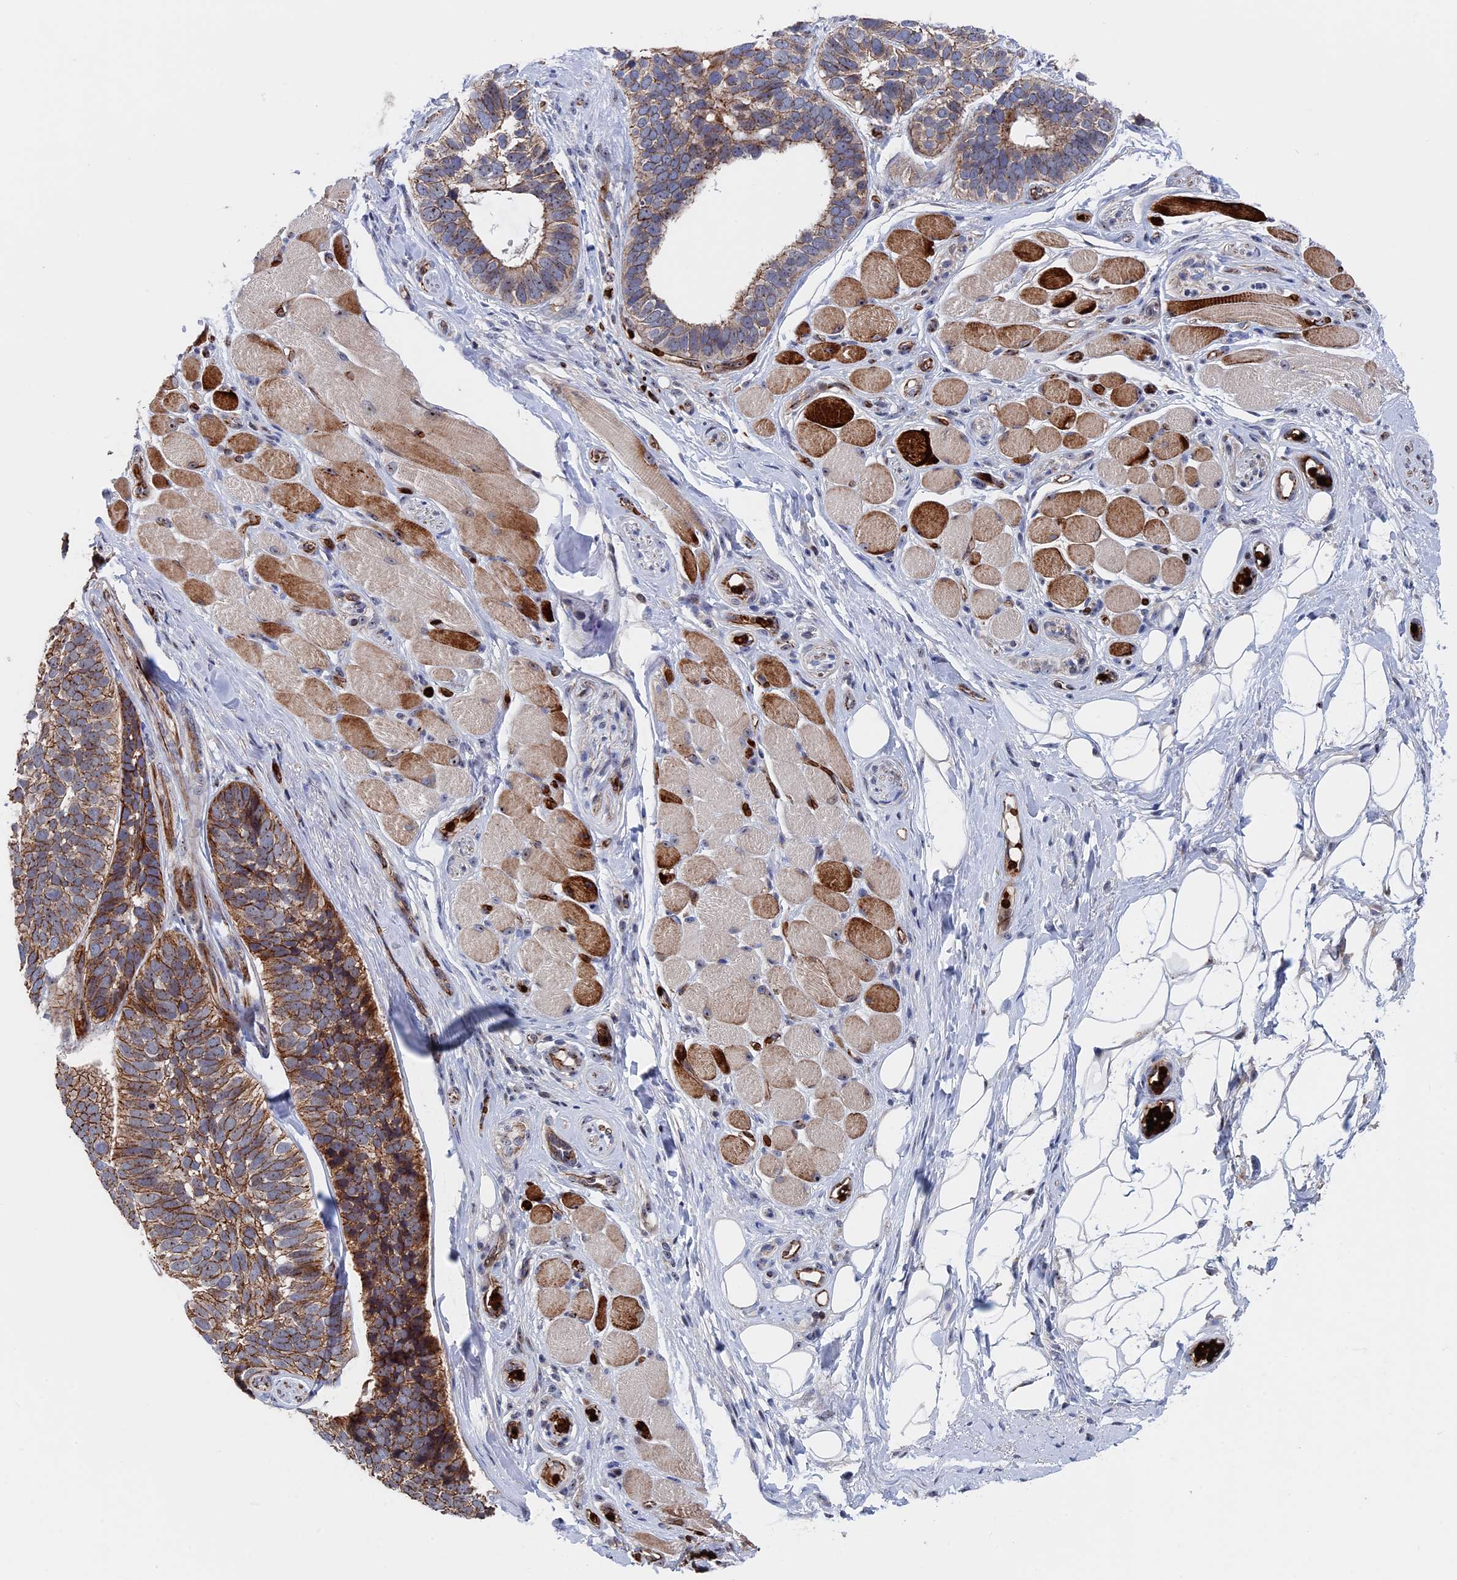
{"staining": {"intensity": "moderate", "quantity": ">75%", "location": "cytoplasmic/membranous"}, "tissue": "skin cancer", "cell_type": "Tumor cells", "image_type": "cancer", "snomed": [{"axis": "morphology", "description": "Basal cell carcinoma"}, {"axis": "topography", "description": "Skin"}], "caption": "Skin cancer (basal cell carcinoma) stained with immunohistochemistry shows moderate cytoplasmic/membranous expression in about >75% of tumor cells. The staining is performed using DAB (3,3'-diaminobenzidine) brown chromogen to label protein expression. The nuclei are counter-stained blue using hematoxylin.", "gene": "EXOSC9", "patient": {"sex": "male", "age": 62}}